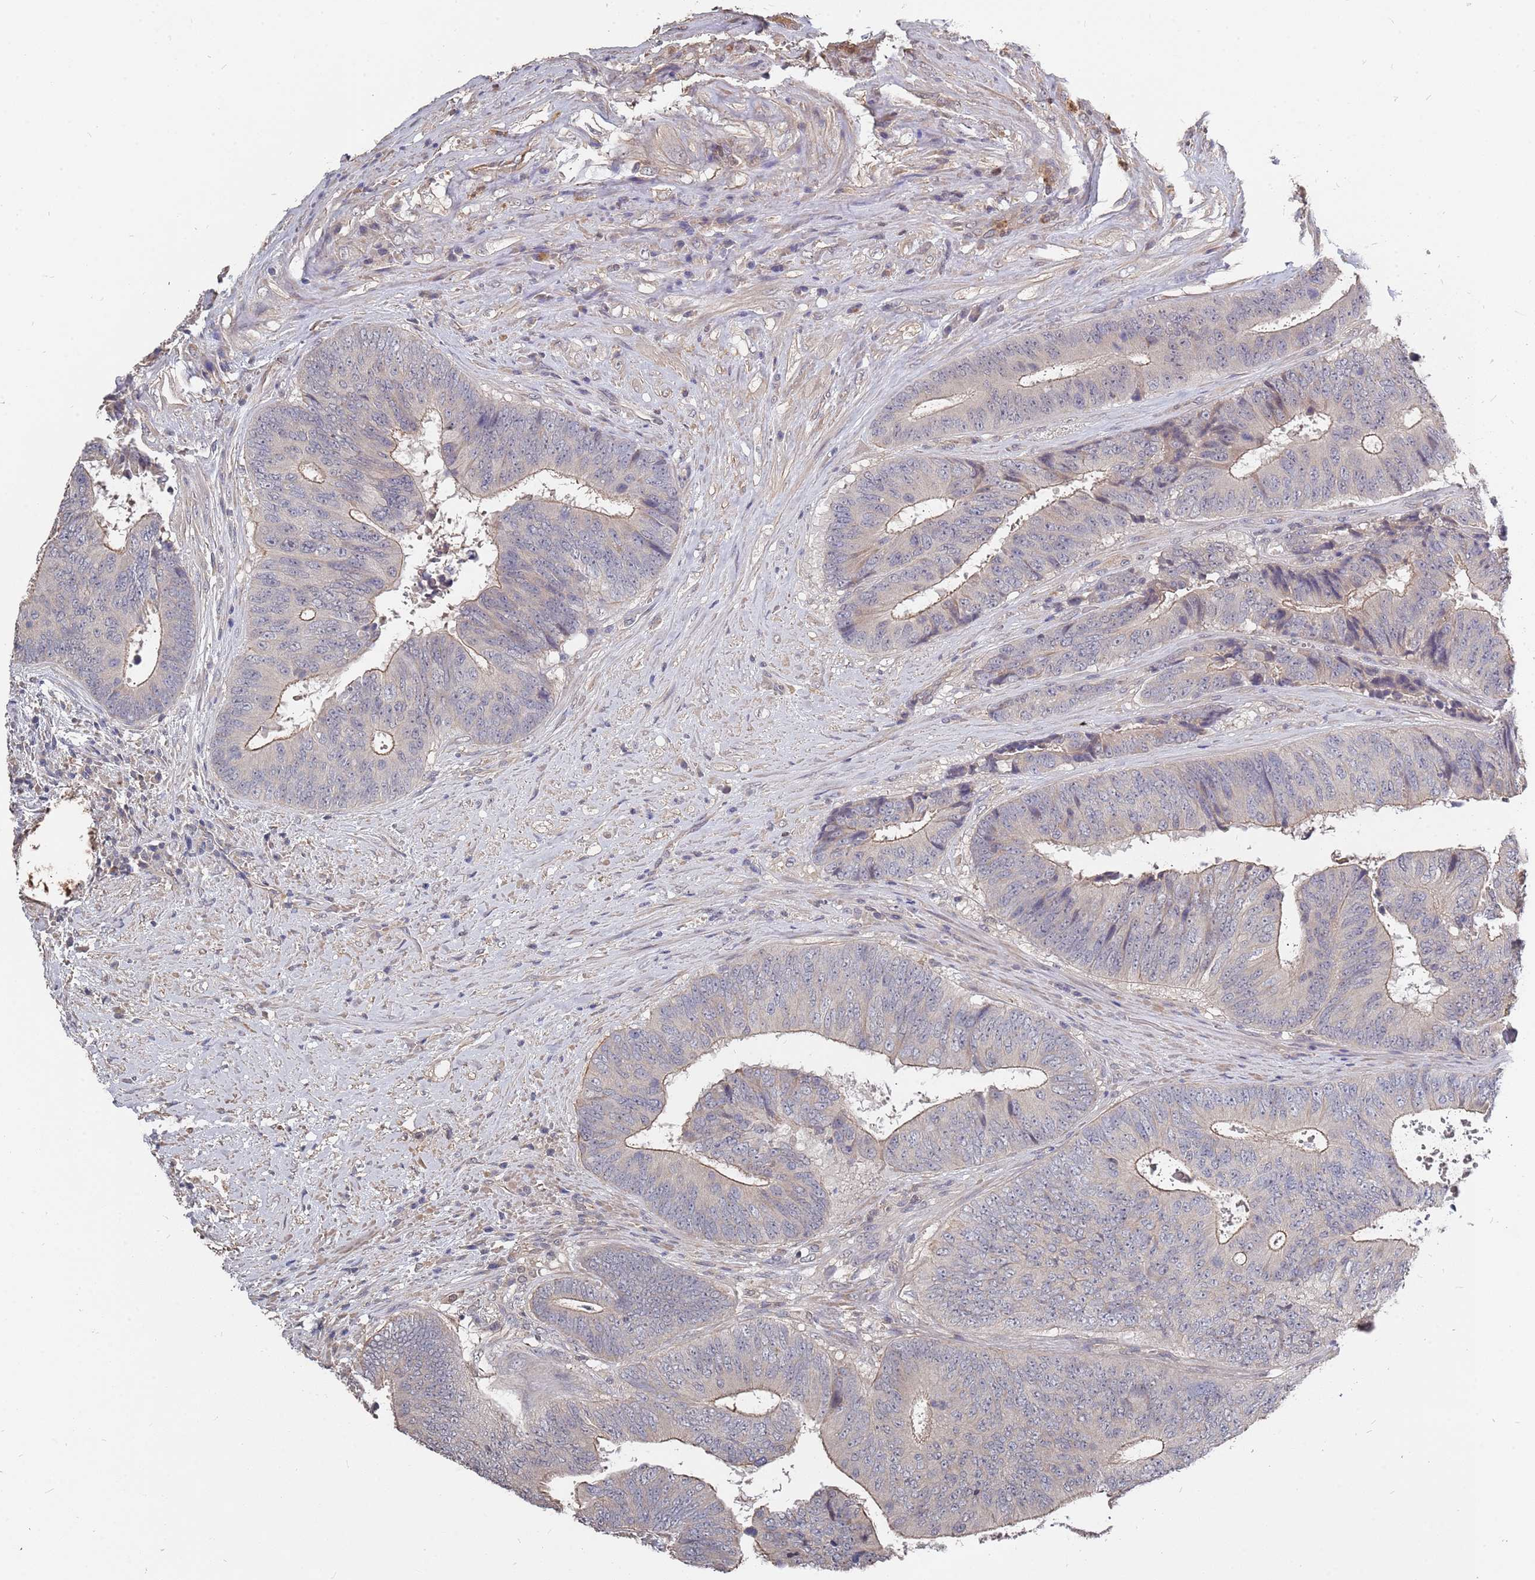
{"staining": {"intensity": "moderate", "quantity": "<25%", "location": "cytoplasmic/membranous"}, "tissue": "colorectal cancer", "cell_type": "Tumor cells", "image_type": "cancer", "snomed": [{"axis": "morphology", "description": "Adenocarcinoma, NOS"}, {"axis": "topography", "description": "Rectum"}], "caption": "IHC staining of colorectal adenocarcinoma, which demonstrates low levels of moderate cytoplasmic/membranous expression in about <25% of tumor cells indicating moderate cytoplasmic/membranous protein staining. The staining was performed using DAB (brown) for protein detection and nuclei were counterstained in hematoxylin (blue).", "gene": "TCEANC2", "patient": {"sex": "male", "age": 72}}